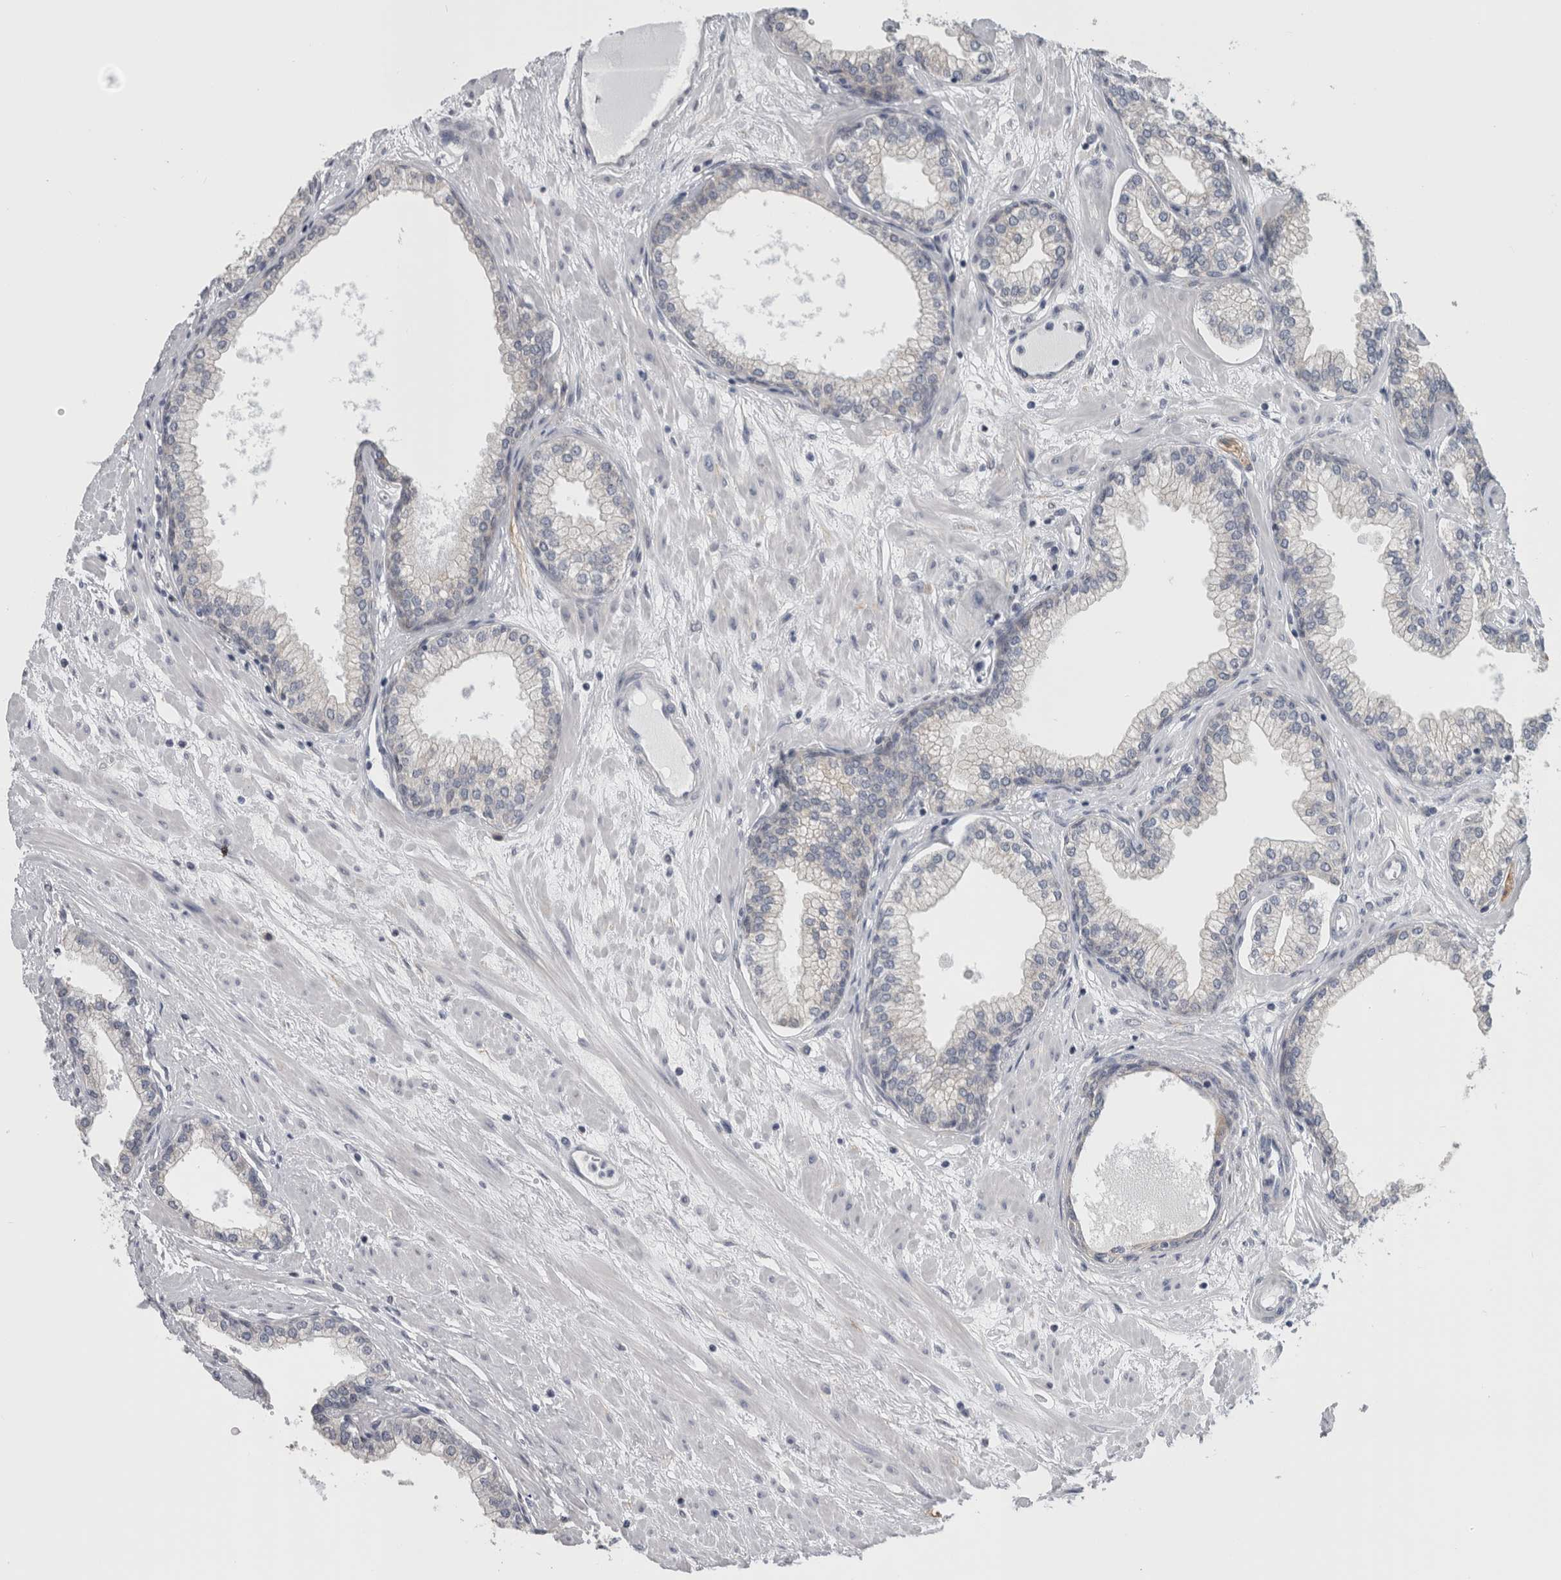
{"staining": {"intensity": "weak", "quantity": "<25%", "location": "cytoplasmic/membranous"}, "tissue": "prostate", "cell_type": "Glandular cells", "image_type": "normal", "snomed": [{"axis": "morphology", "description": "Normal tissue, NOS"}, {"axis": "morphology", "description": "Urothelial carcinoma, Low grade"}, {"axis": "topography", "description": "Urinary bladder"}, {"axis": "topography", "description": "Prostate"}], "caption": "Immunohistochemistry (IHC) histopathology image of normal prostate: human prostate stained with DAB (3,3'-diaminobenzidine) demonstrates no significant protein positivity in glandular cells. The staining is performed using DAB brown chromogen with nuclei counter-stained in using hematoxylin.", "gene": "TMEM242", "patient": {"sex": "male", "age": 60}}